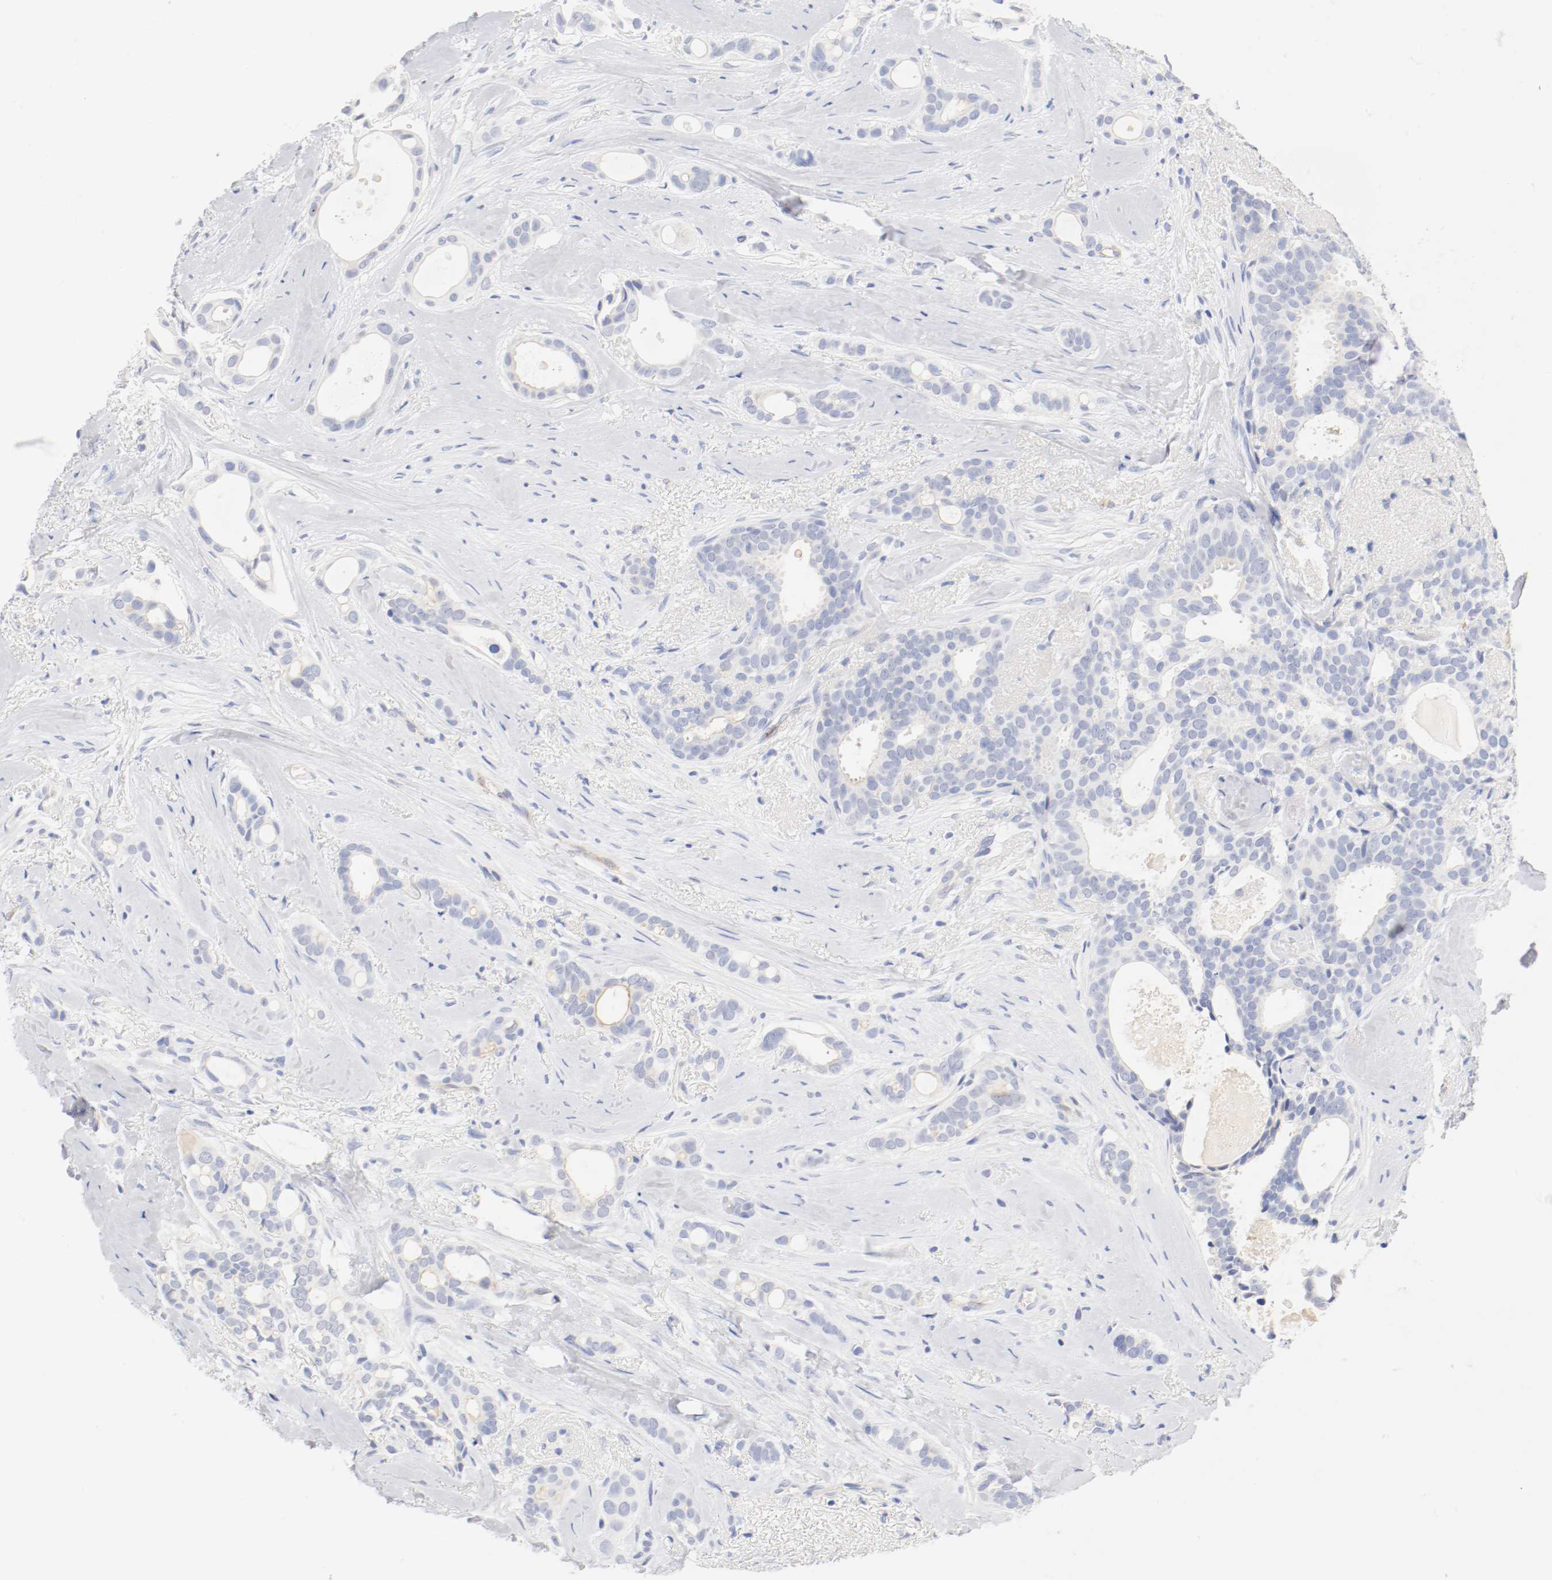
{"staining": {"intensity": "negative", "quantity": "none", "location": "none"}, "tissue": "breast cancer", "cell_type": "Tumor cells", "image_type": "cancer", "snomed": [{"axis": "morphology", "description": "Duct carcinoma"}, {"axis": "topography", "description": "Breast"}], "caption": "Tumor cells are negative for brown protein staining in breast invasive ductal carcinoma.", "gene": "HOMER1", "patient": {"sex": "female", "age": 54}}